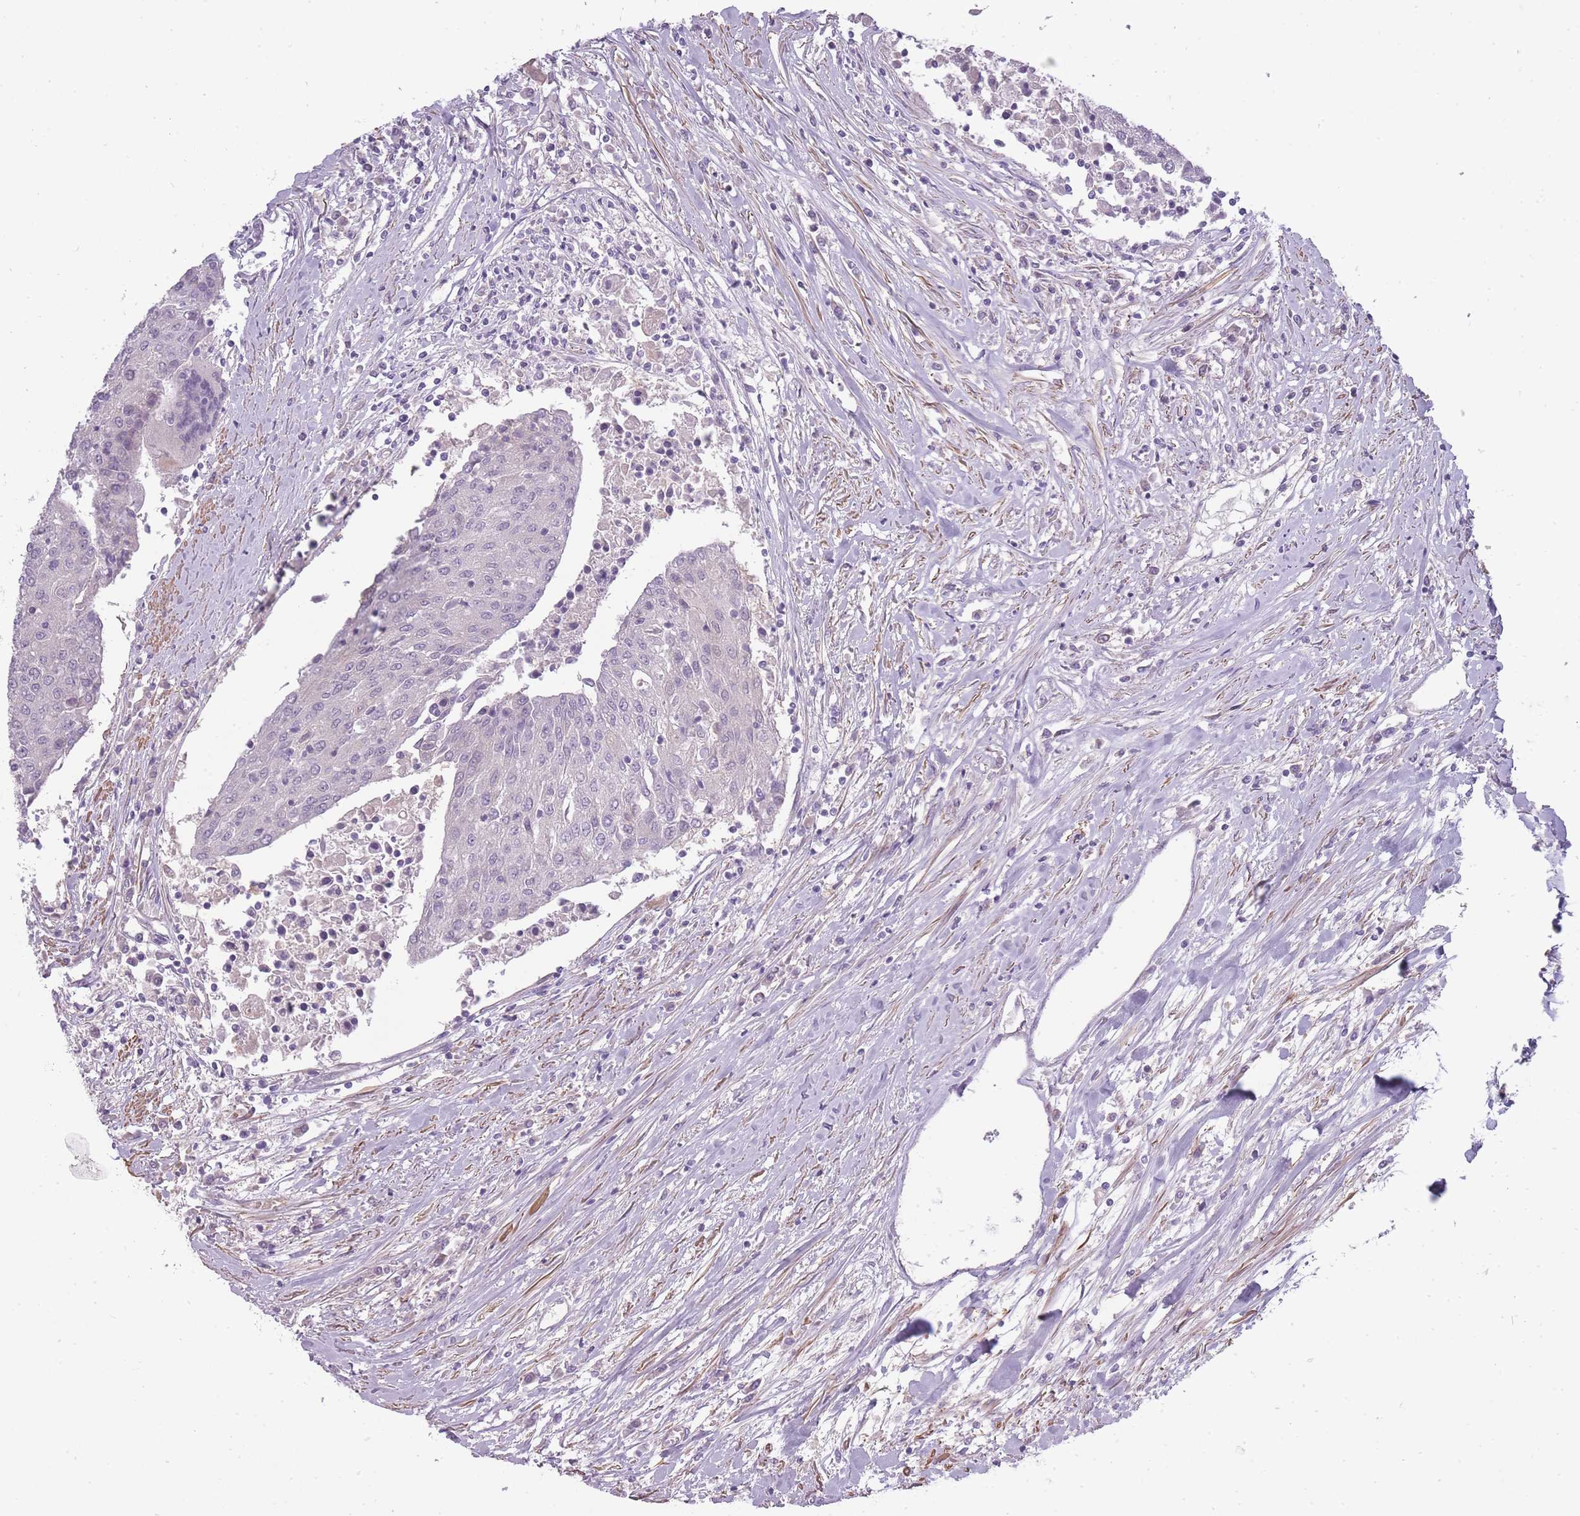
{"staining": {"intensity": "negative", "quantity": "none", "location": "none"}, "tissue": "urothelial cancer", "cell_type": "Tumor cells", "image_type": "cancer", "snomed": [{"axis": "morphology", "description": "Urothelial carcinoma, High grade"}, {"axis": "topography", "description": "Urinary bladder"}], "caption": "Immunohistochemical staining of human high-grade urothelial carcinoma reveals no significant expression in tumor cells.", "gene": "SLC8A2", "patient": {"sex": "female", "age": 85}}